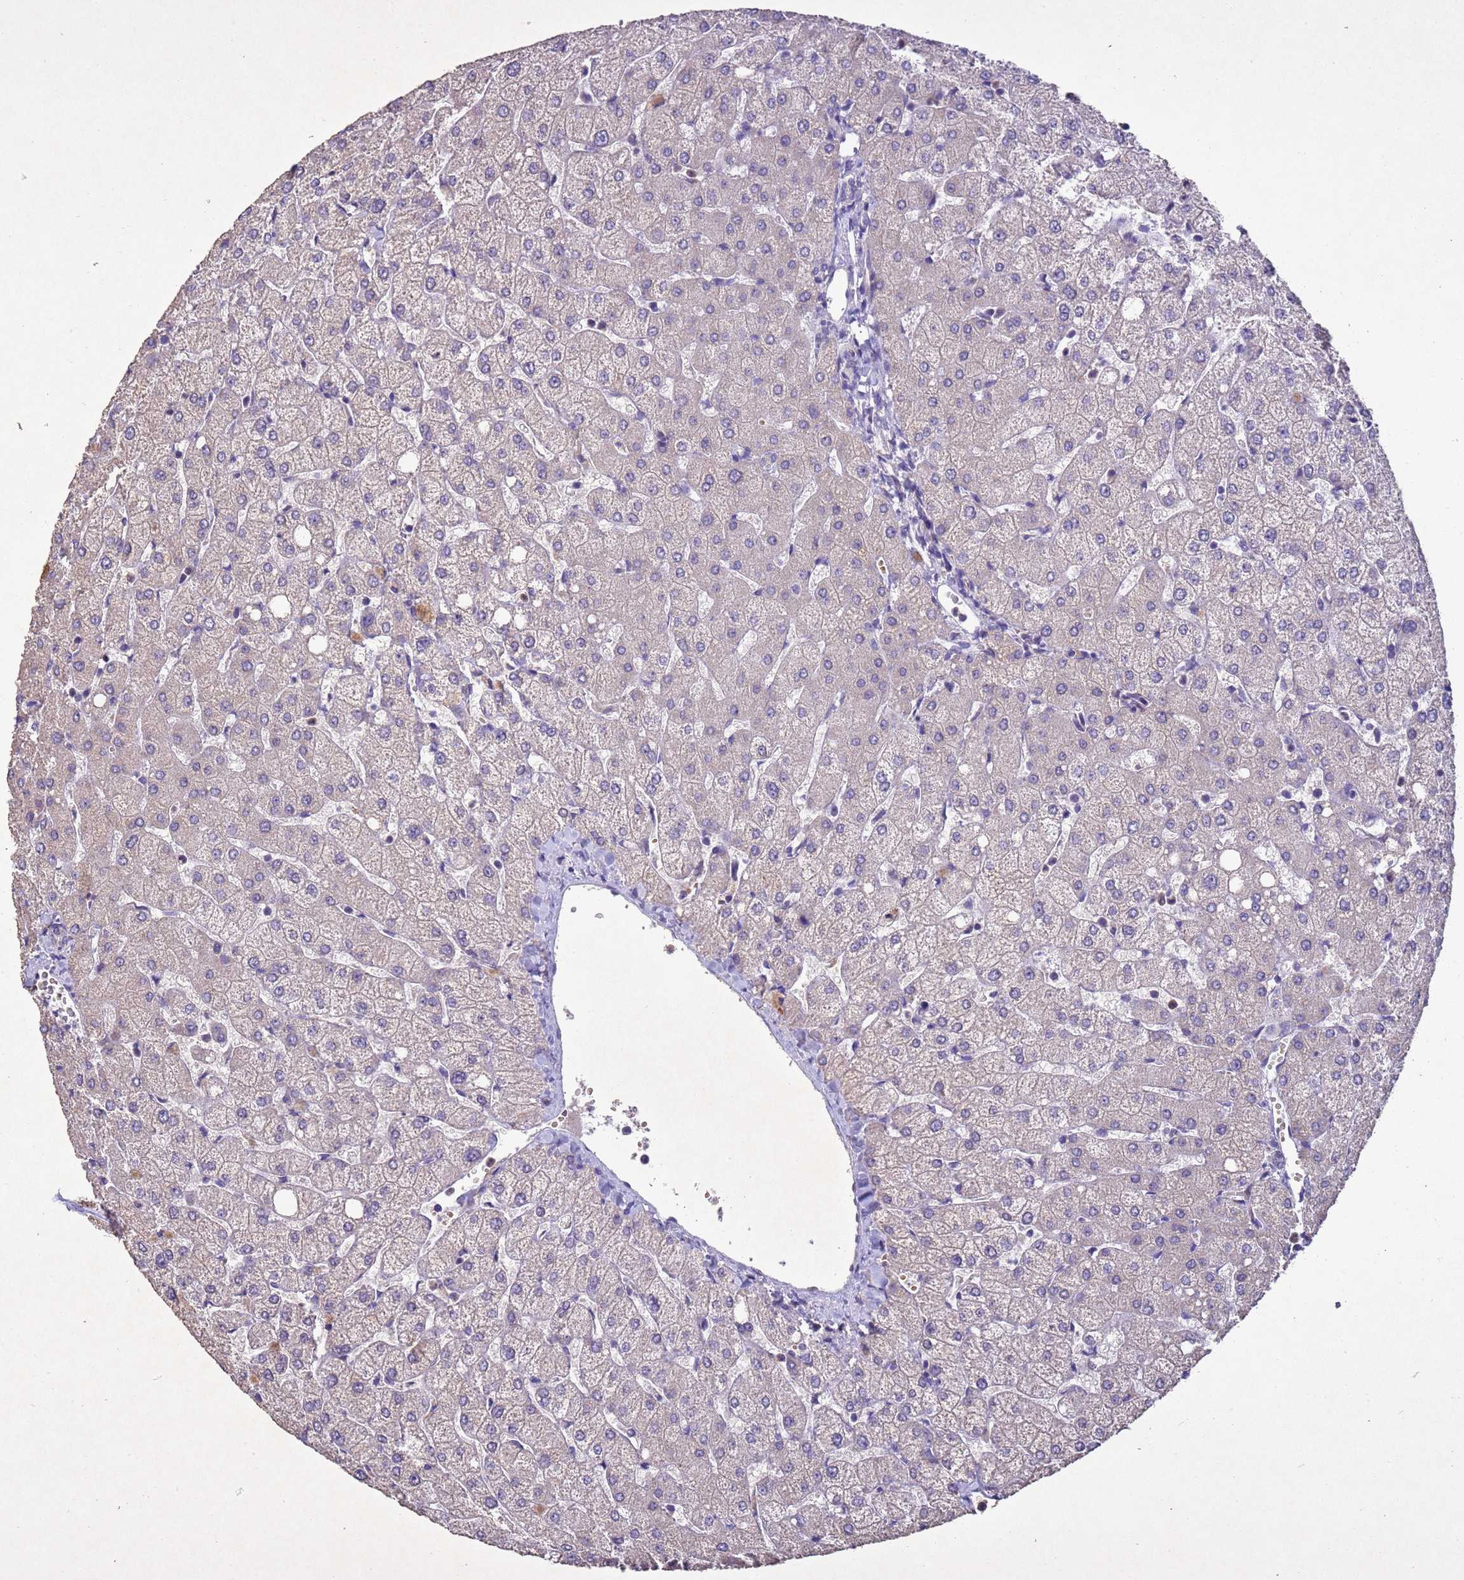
{"staining": {"intensity": "negative", "quantity": "none", "location": "none"}, "tissue": "liver", "cell_type": "Cholangiocytes", "image_type": "normal", "snomed": [{"axis": "morphology", "description": "Normal tissue, NOS"}, {"axis": "topography", "description": "Liver"}], "caption": "The immunohistochemistry photomicrograph has no significant staining in cholangiocytes of liver. (Stains: DAB IHC with hematoxylin counter stain, Microscopy: brightfield microscopy at high magnification).", "gene": "NLRP11", "patient": {"sex": "female", "age": 54}}